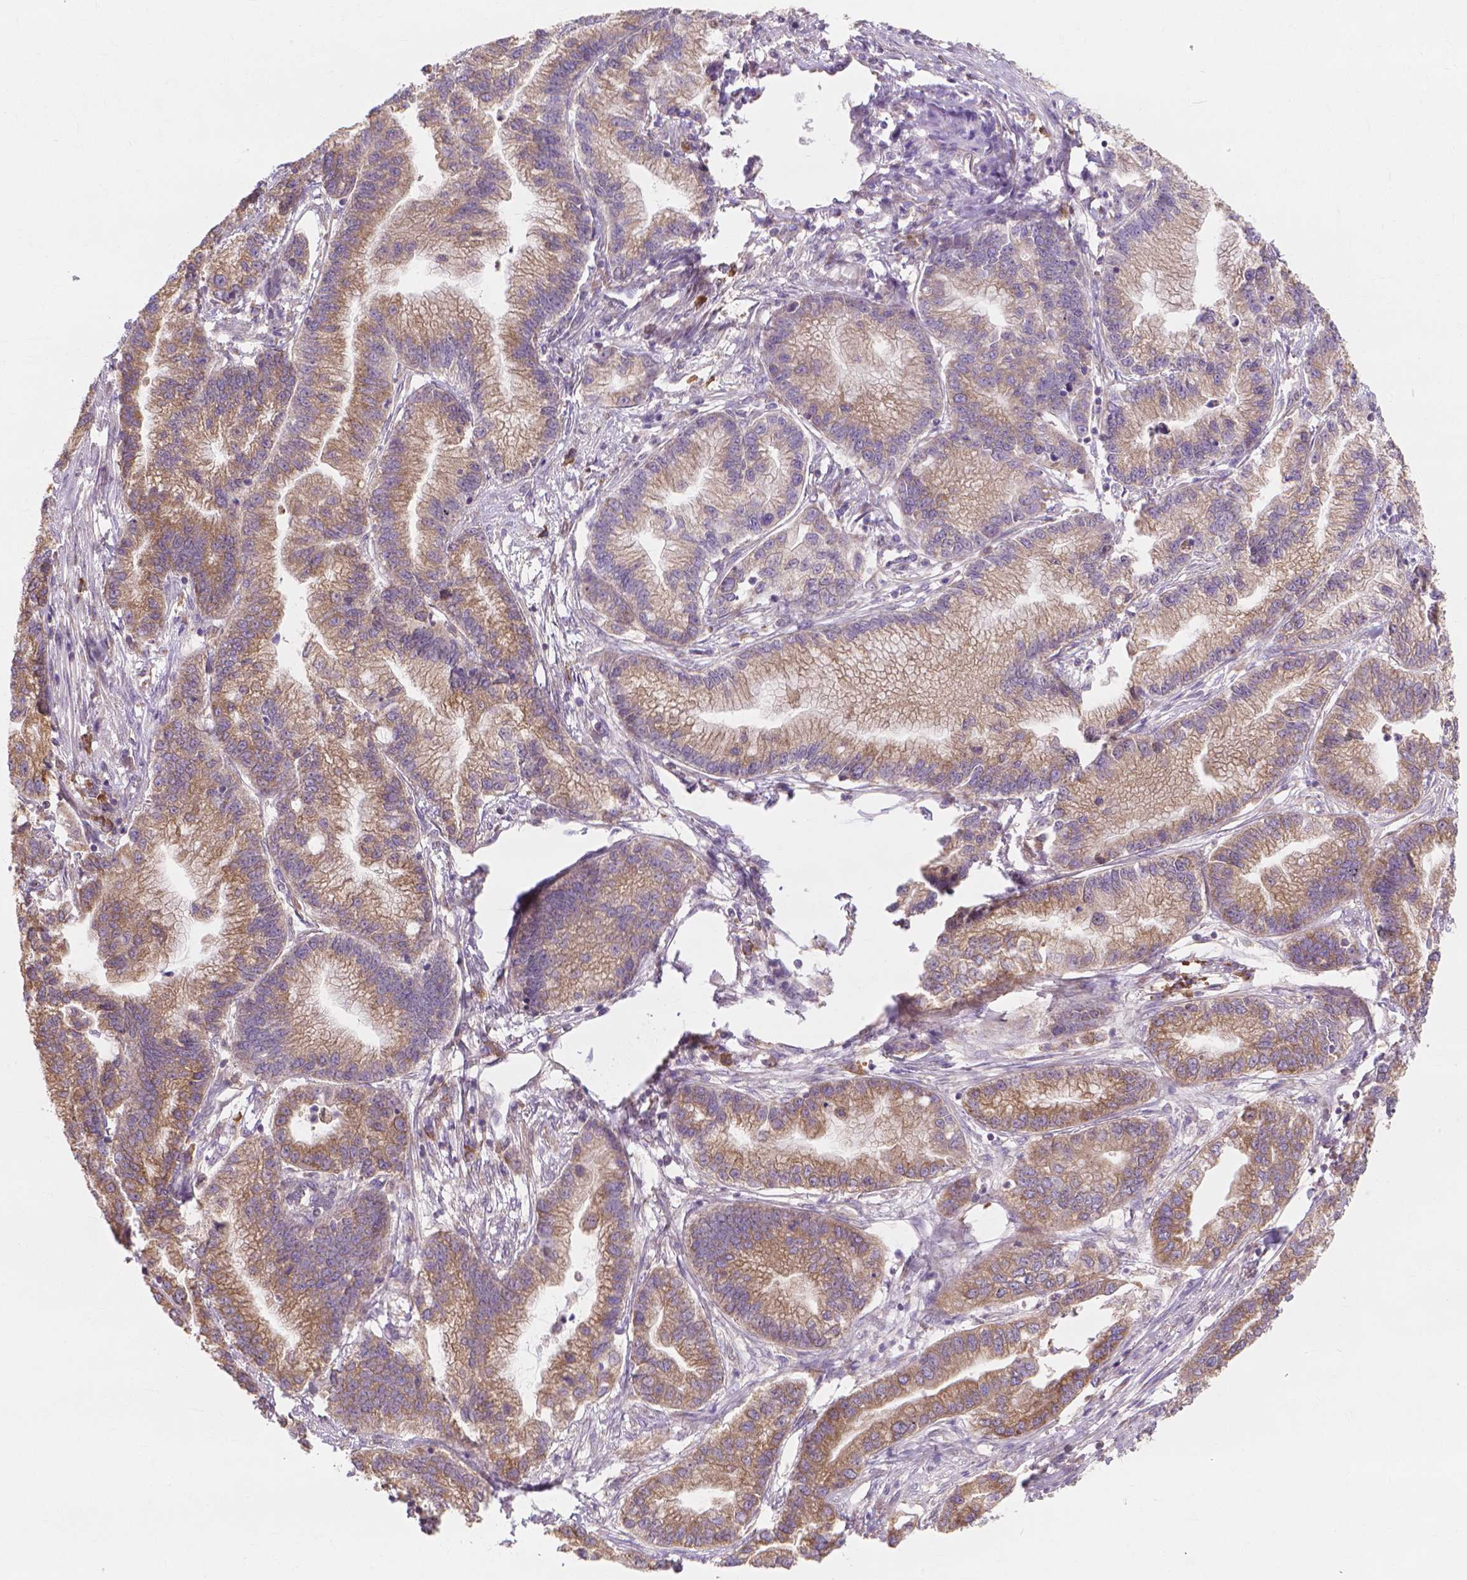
{"staining": {"intensity": "moderate", "quantity": ">75%", "location": "cytoplasmic/membranous"}, "tissue": "stomach cancer", "cell_type": "Tumor cells", "image_type": "cancer", "snomed": [{"axis": "morphology", "description": "Adenocarcinoma, NOS"}, {"axis": "topography", "description": "Stomach"}], "caption": "Adenocarcinoma (stomach) tissue shows moderate cytoplasmic/membranous positivity in about >75% of tumor cells, visualized by immunohistochemistry.", "gene": "TAB2", "patient": {"sex": "male", "age": 83}}